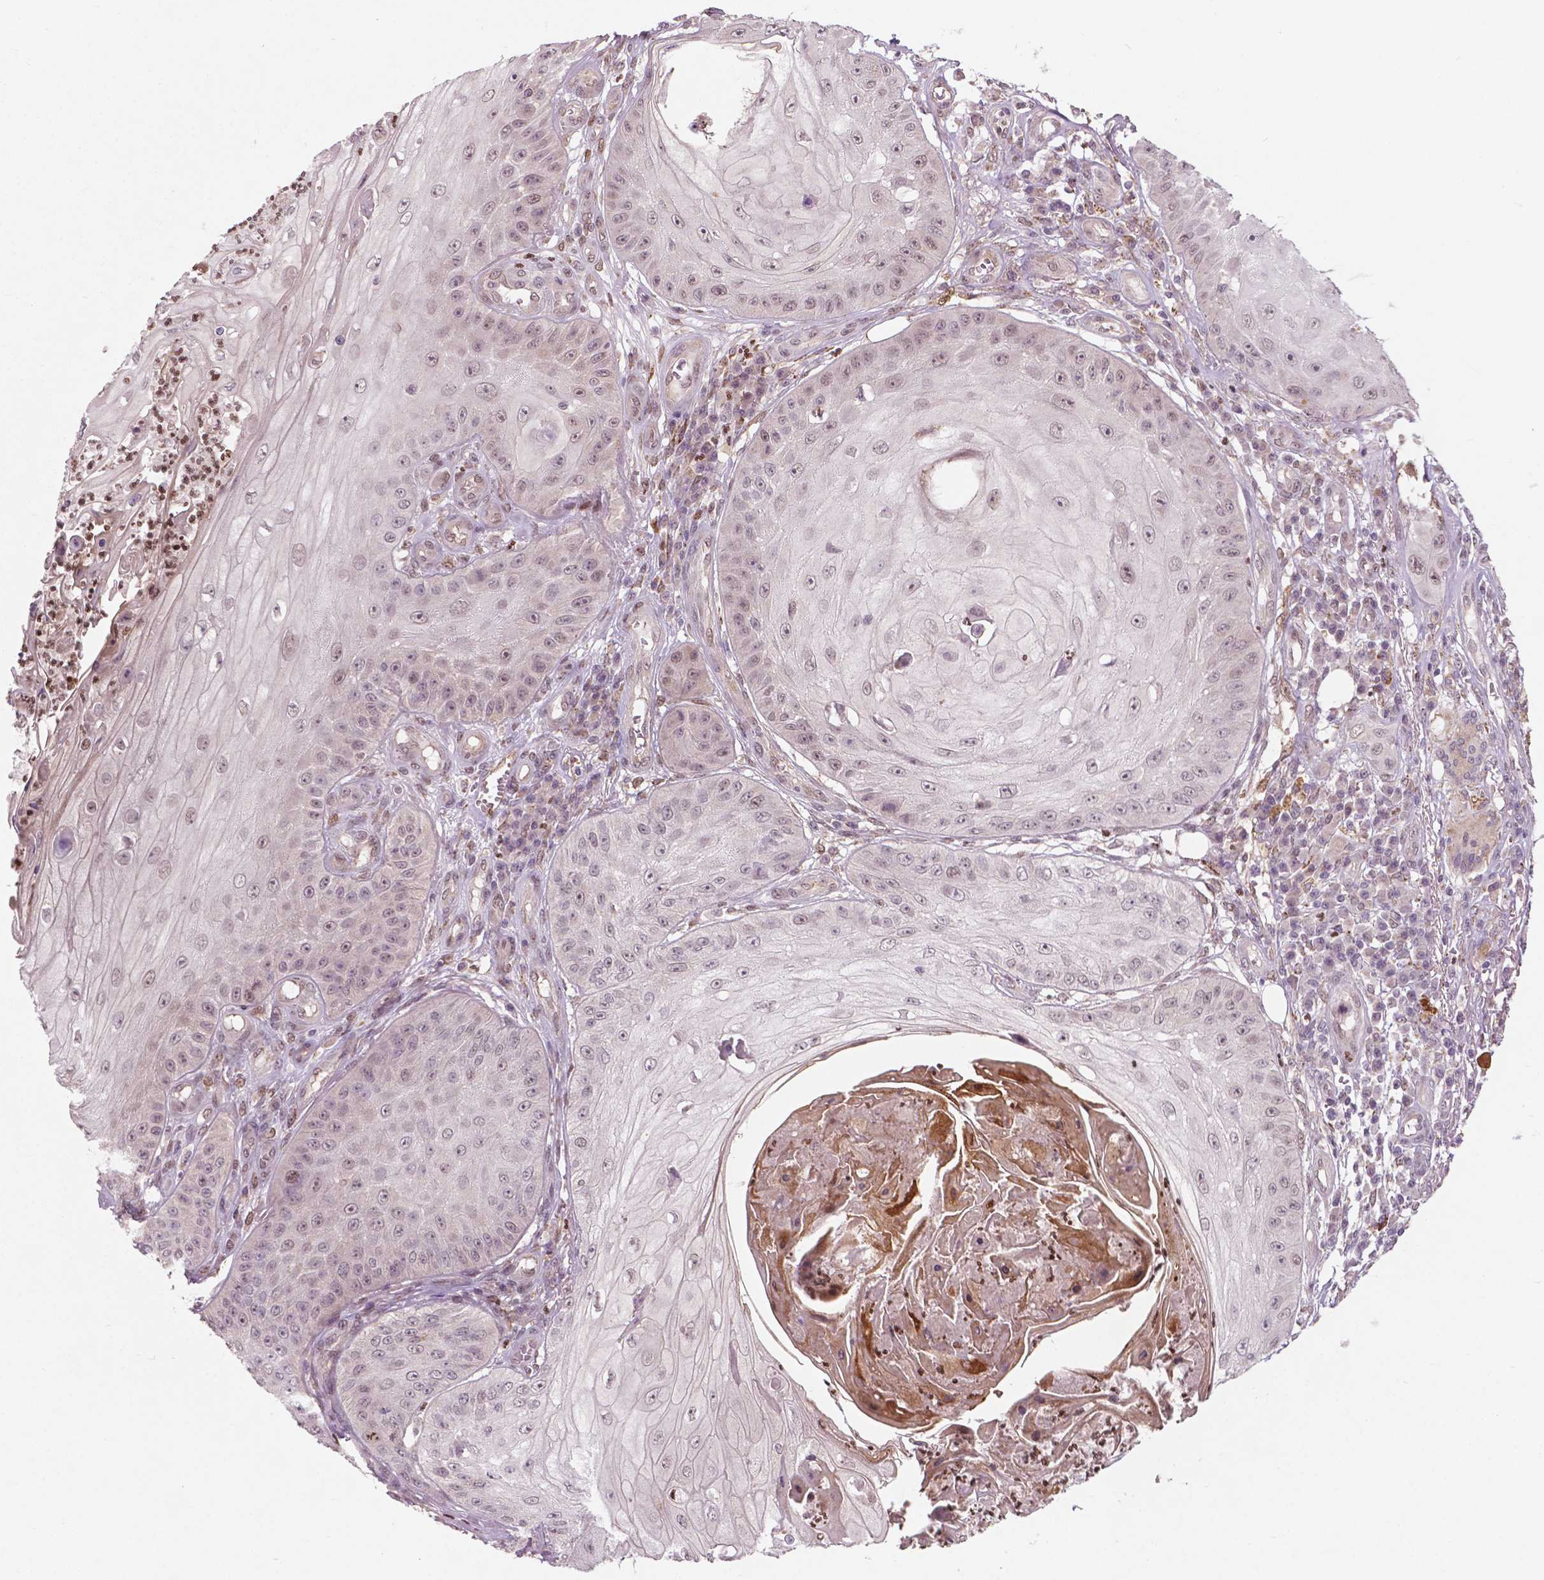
{"staining": {"intensity": "weak", "quantity": ">75%", "location": "nuclear"}, "tissue": "skin cancer", "cell_type": "Tumor cells", "image_type": "cancer", "snomed": [{"axis": "morphology", "description": "Squamous cell carcinoma, NOS"}, {"axis": "topography", "description": "Skin"}], "caption": "Protein staining reveals weak nuclear positivity in approximately >75% of tumor cells in squamous cell carcinoma (skin). The staining was performed using DAB to visualize the protein expression in brown, while the nuclei were stained in blue with hematoxylin (Magnification: 20x).", "gene": "NFAT5", "patient": {"sex": "male", "age": 70}}